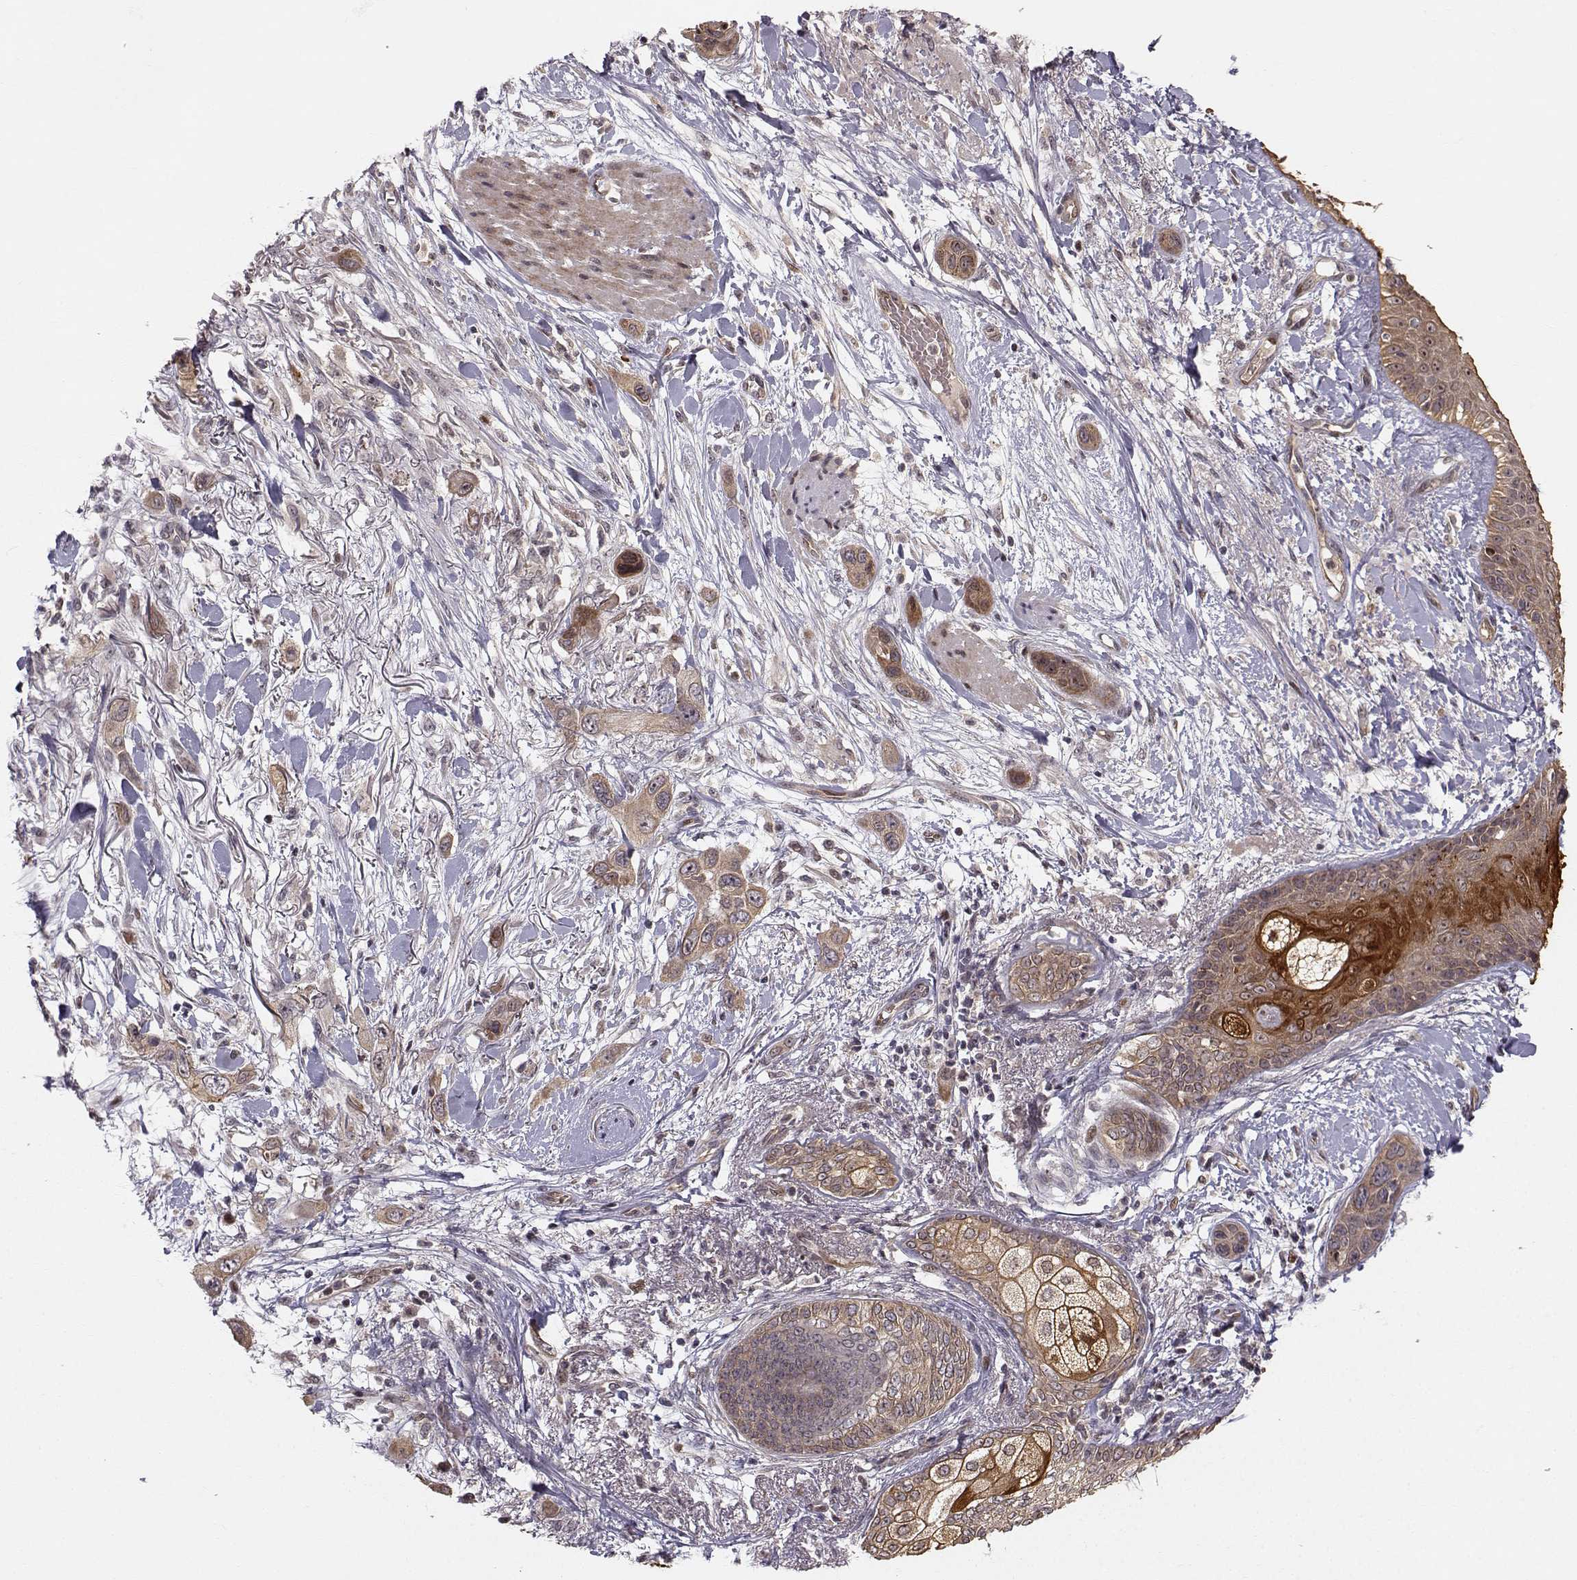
{"staining": {"intensity": "strong", "quantity": "<25%", "location": "cytoplasmic/membranous"}, "tissue": "skin cancer", "cell_type": "Tumor cells", "image_type": "cancer", "snomed": [{"axis": "morphology", "description": "Squamous cell carcinoma, NOS"}, {"axis": "topography", "description": "Skin"}], "caption": "The immunohistochemical stain shows strong cytoplasmic/membranous positivity in tumor cells of skin cancer tissue.", "gene": "APC", "patient": {"sex": "male", "age": 79}}